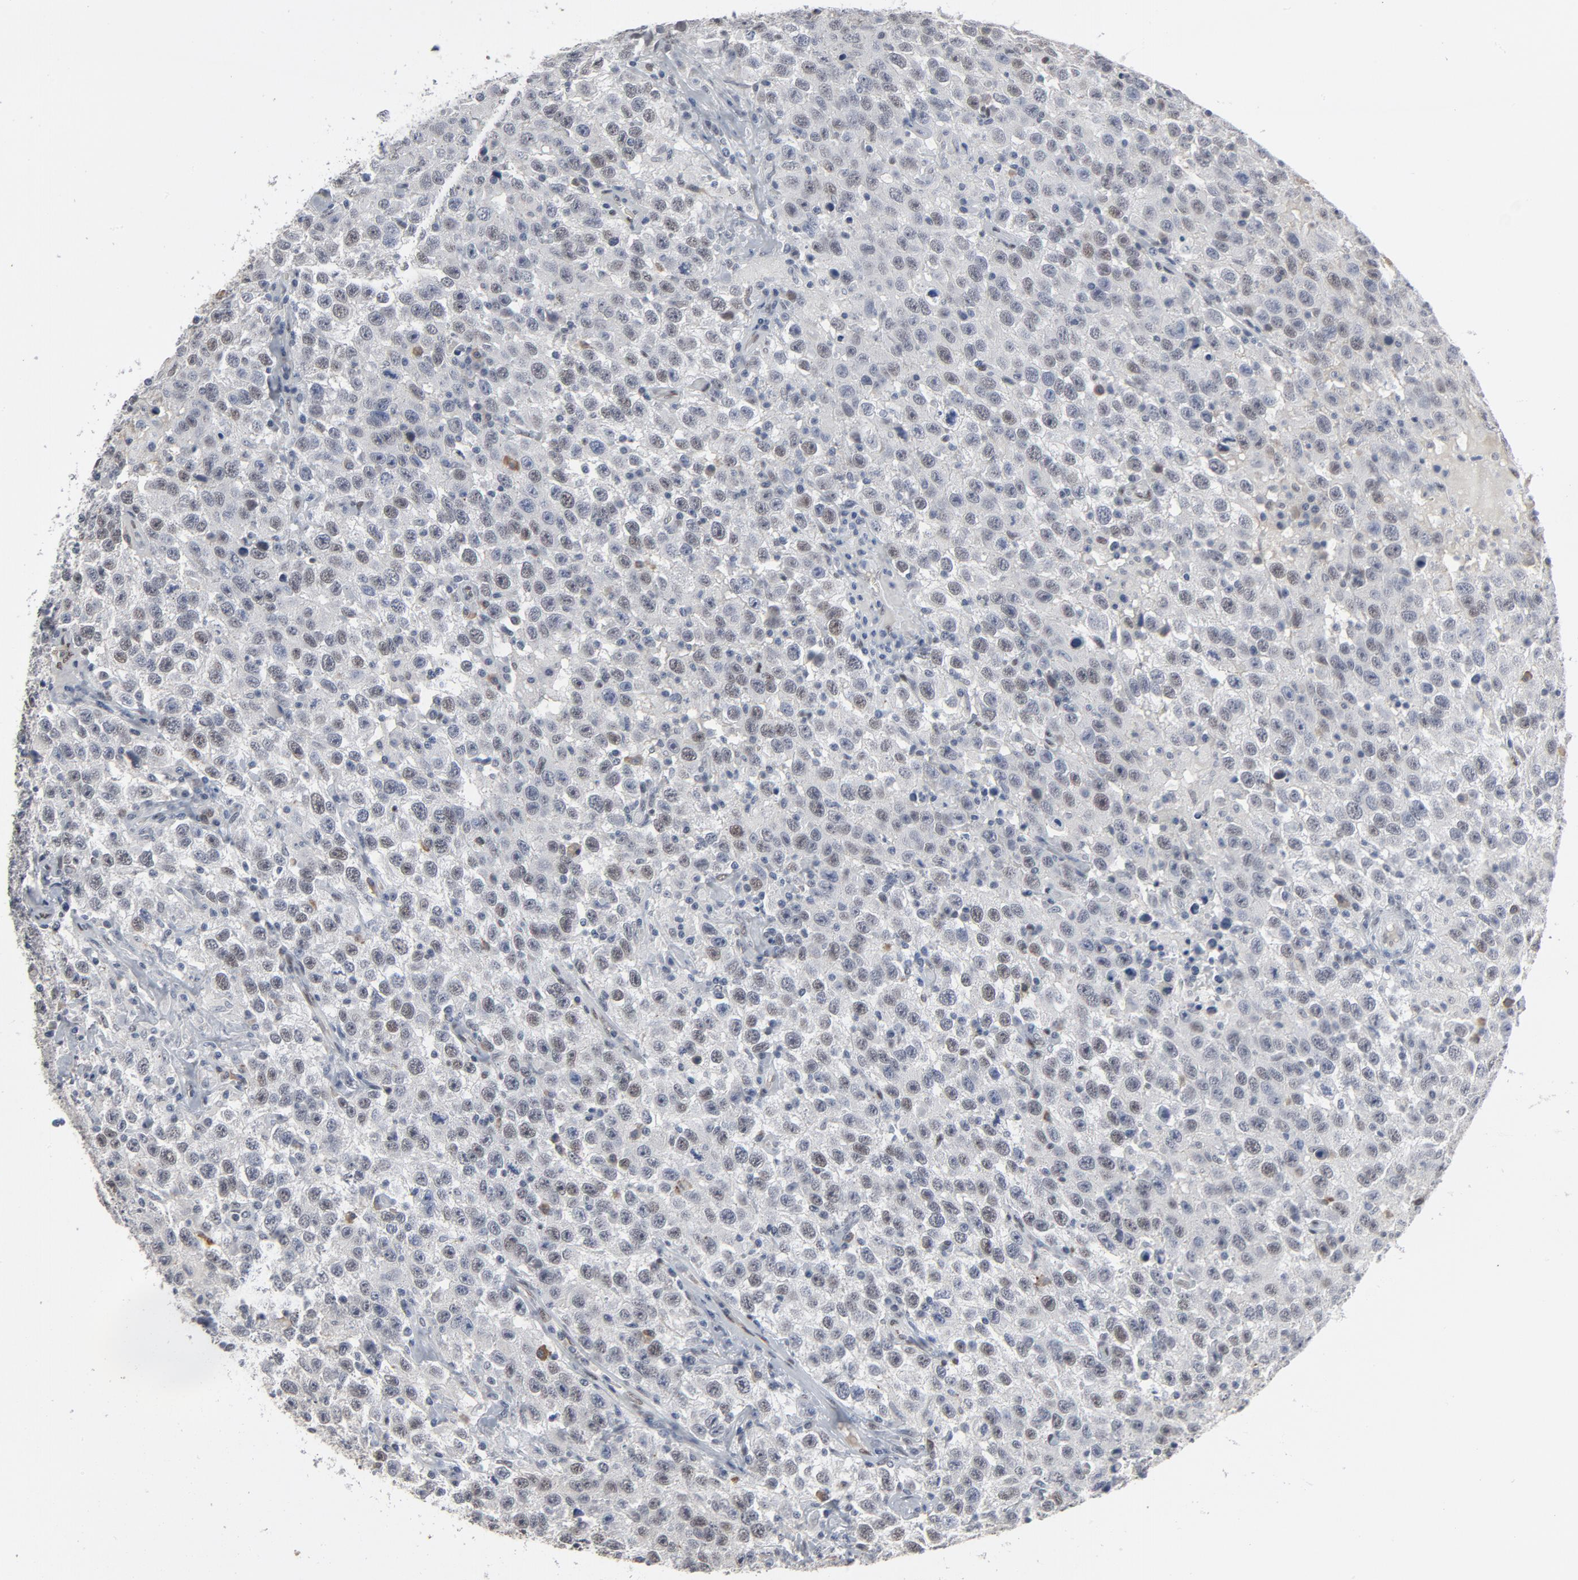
{"staining": {"intensity": "weak", "quantity": "<25%", "location": "nuclear"}, "tissue": "testis cancer", "cell_type": "Tumor cells", "image_type": "cancer", "snomed": [{"axis": "morphology", "description": "Seminoma, NOS"}, {"axis": "topography", "description": "Testis"}], "caption": "Image shows no protein staining in tumor cells of testis cancer (seminoma) tissue. (Brightfield microscopy of DAB immunohistochemistry (IHC) at high magnification).", "gene": "ATF7", "patient": {"sex": "male", "age": 41}}